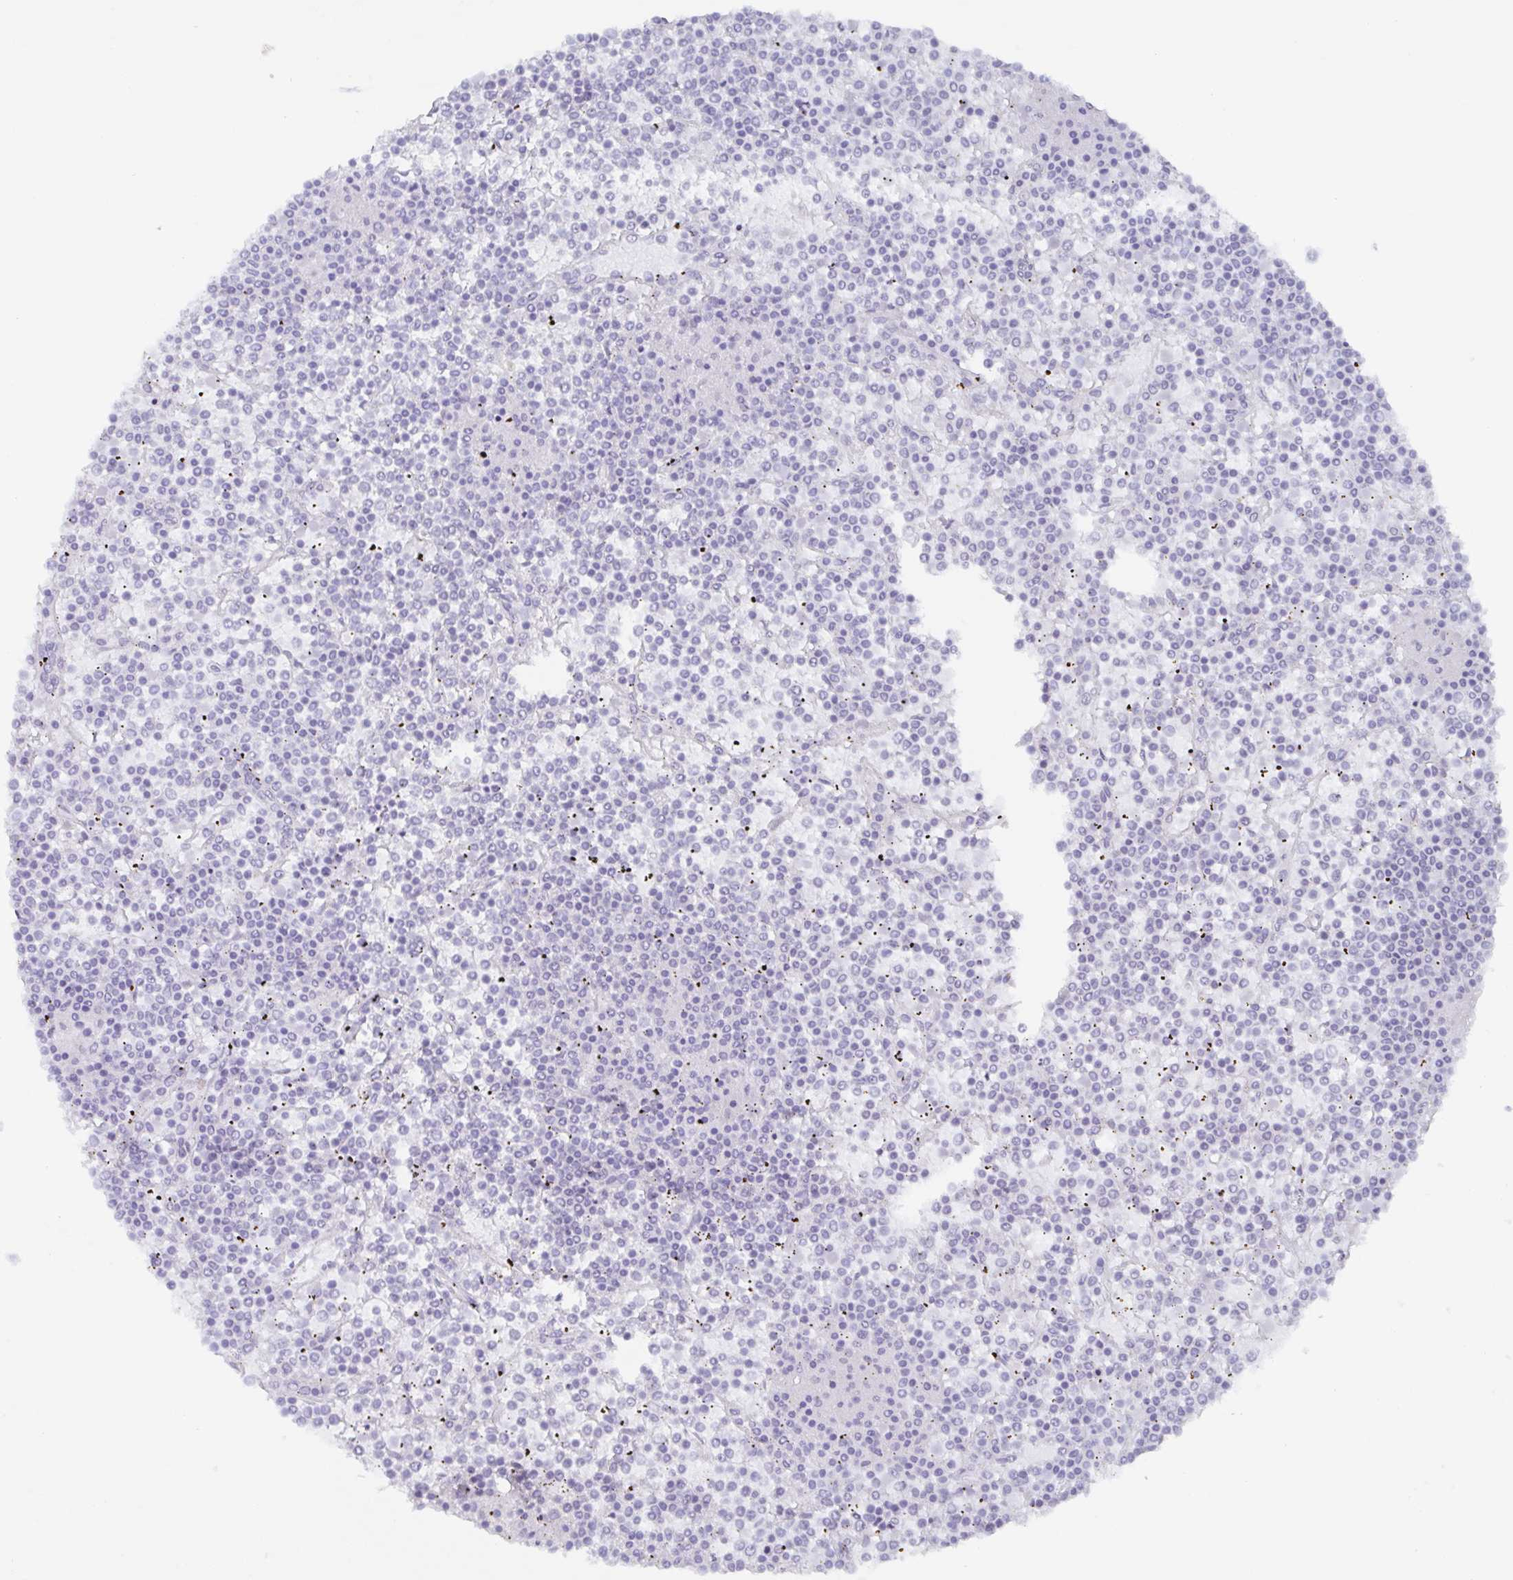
{"staining": {"intensity": "negative", "quantity": "none", "location": "none"}, "tissue": "lymphoma", "cell_type": "Tumor cells", "image_type": "cancer", "snomed": [{"axis": "morphology", "description": "Malignant lymphoma, non-Hodgkin's type, Low grade"}, {"axis": "topography", "description": "Spleen"}], "caption": "Tumor cells show no significant staining in malignant lymphoma, non-Hodgkin's type (low-grade).", "gene": "AGFG2", "patient": {"sex": "female", "age": 19}}